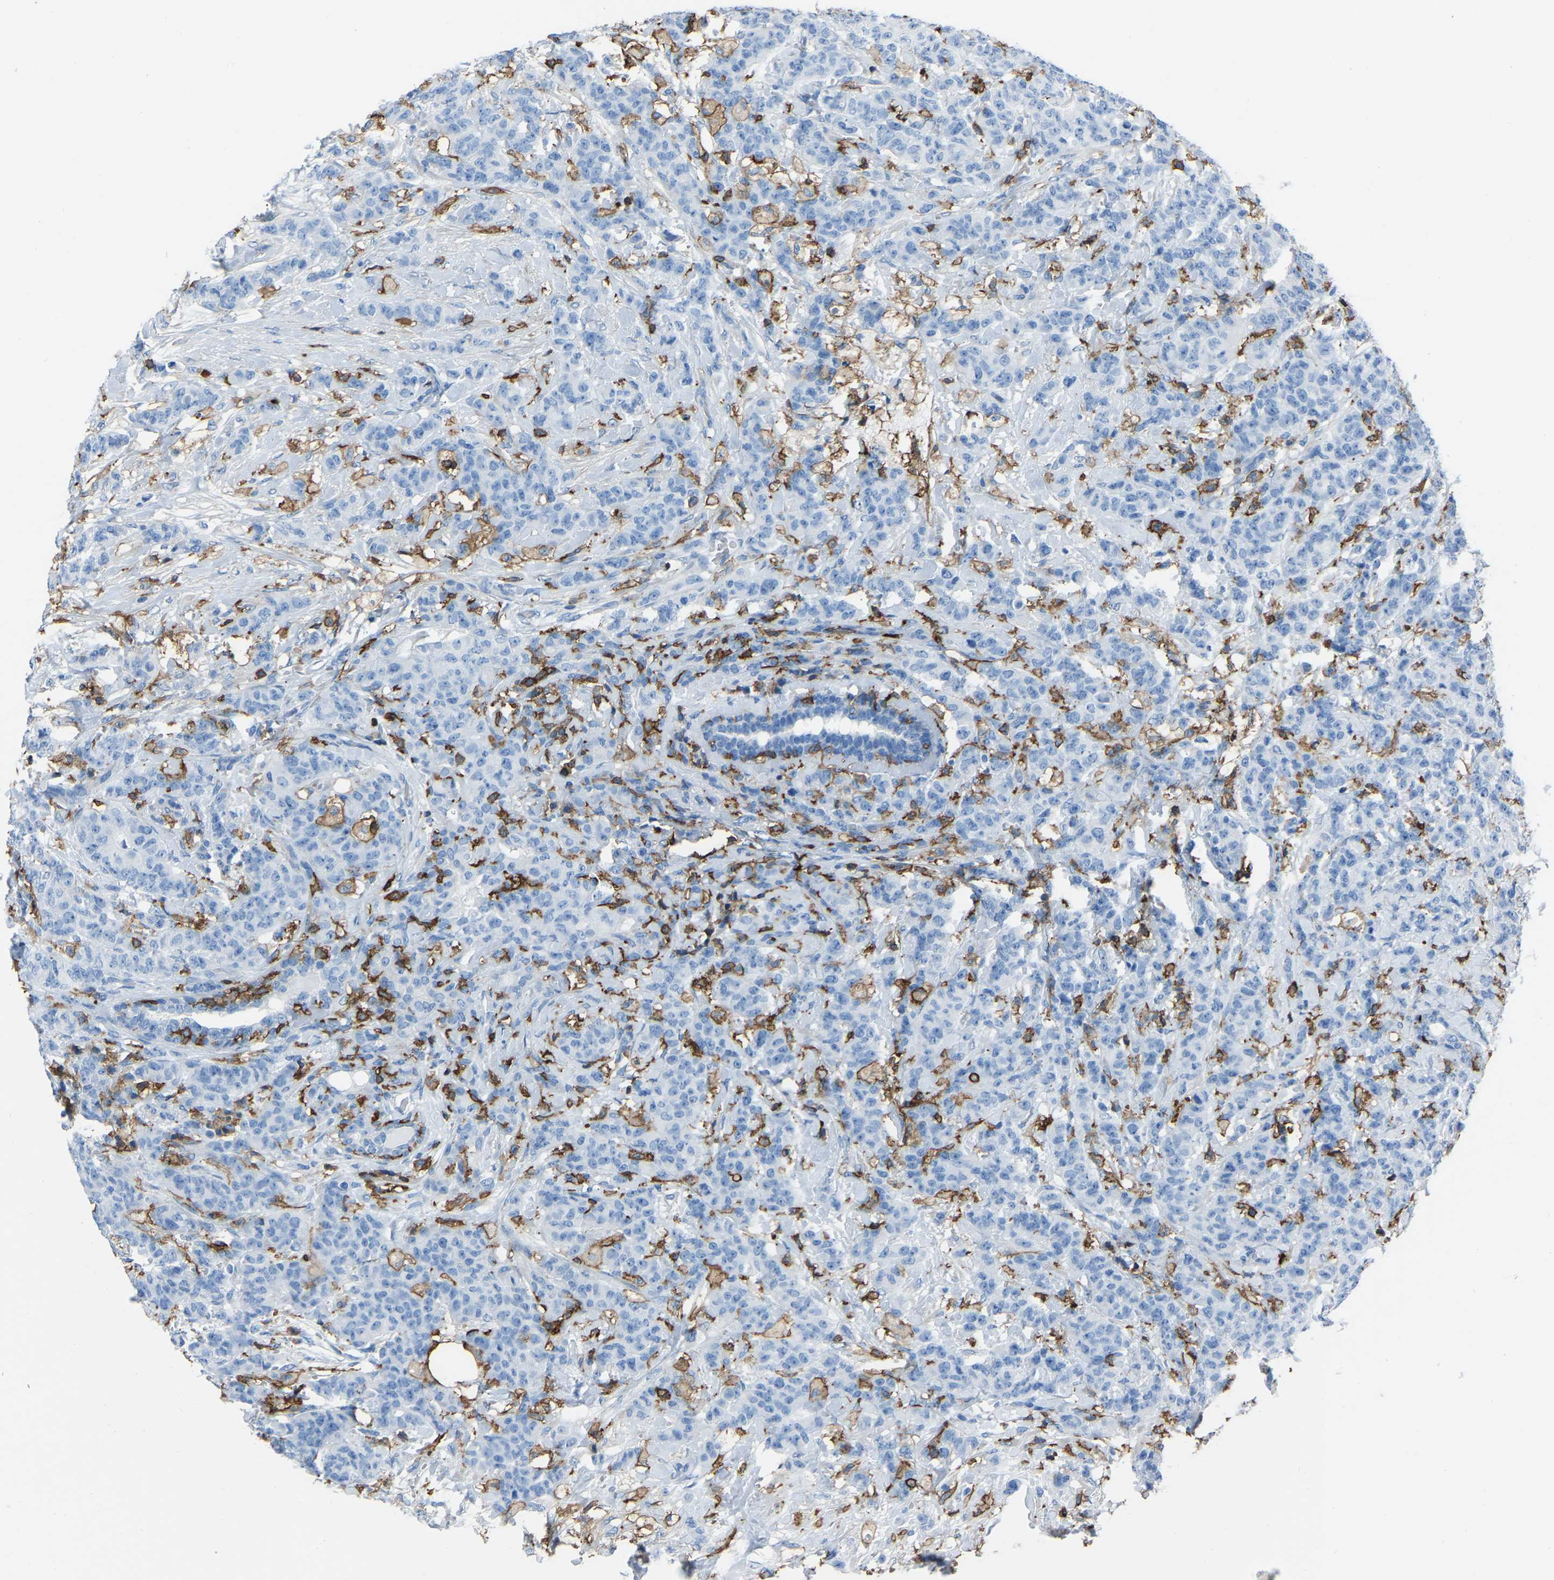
{"staining": {"intensity": "negative", "quantity": "none", "location": "none"}, "tissue": "breast cancer", "cell_type": "Tumor cells", "image_type": "cancer", "snomed": [{"axis": "morphology", "description": "Normal tissue, NOS"}, {"axis": "morphology", "description": "Duct carcinoma"}, {"axis": "topography", "description": "Breast"}], "caption": "Tumor cells are negative for brown protein staining in breast invasive ductal carcinoma.", "gene": "LSP1", "patient": {"sex": "female", "age": 40}}